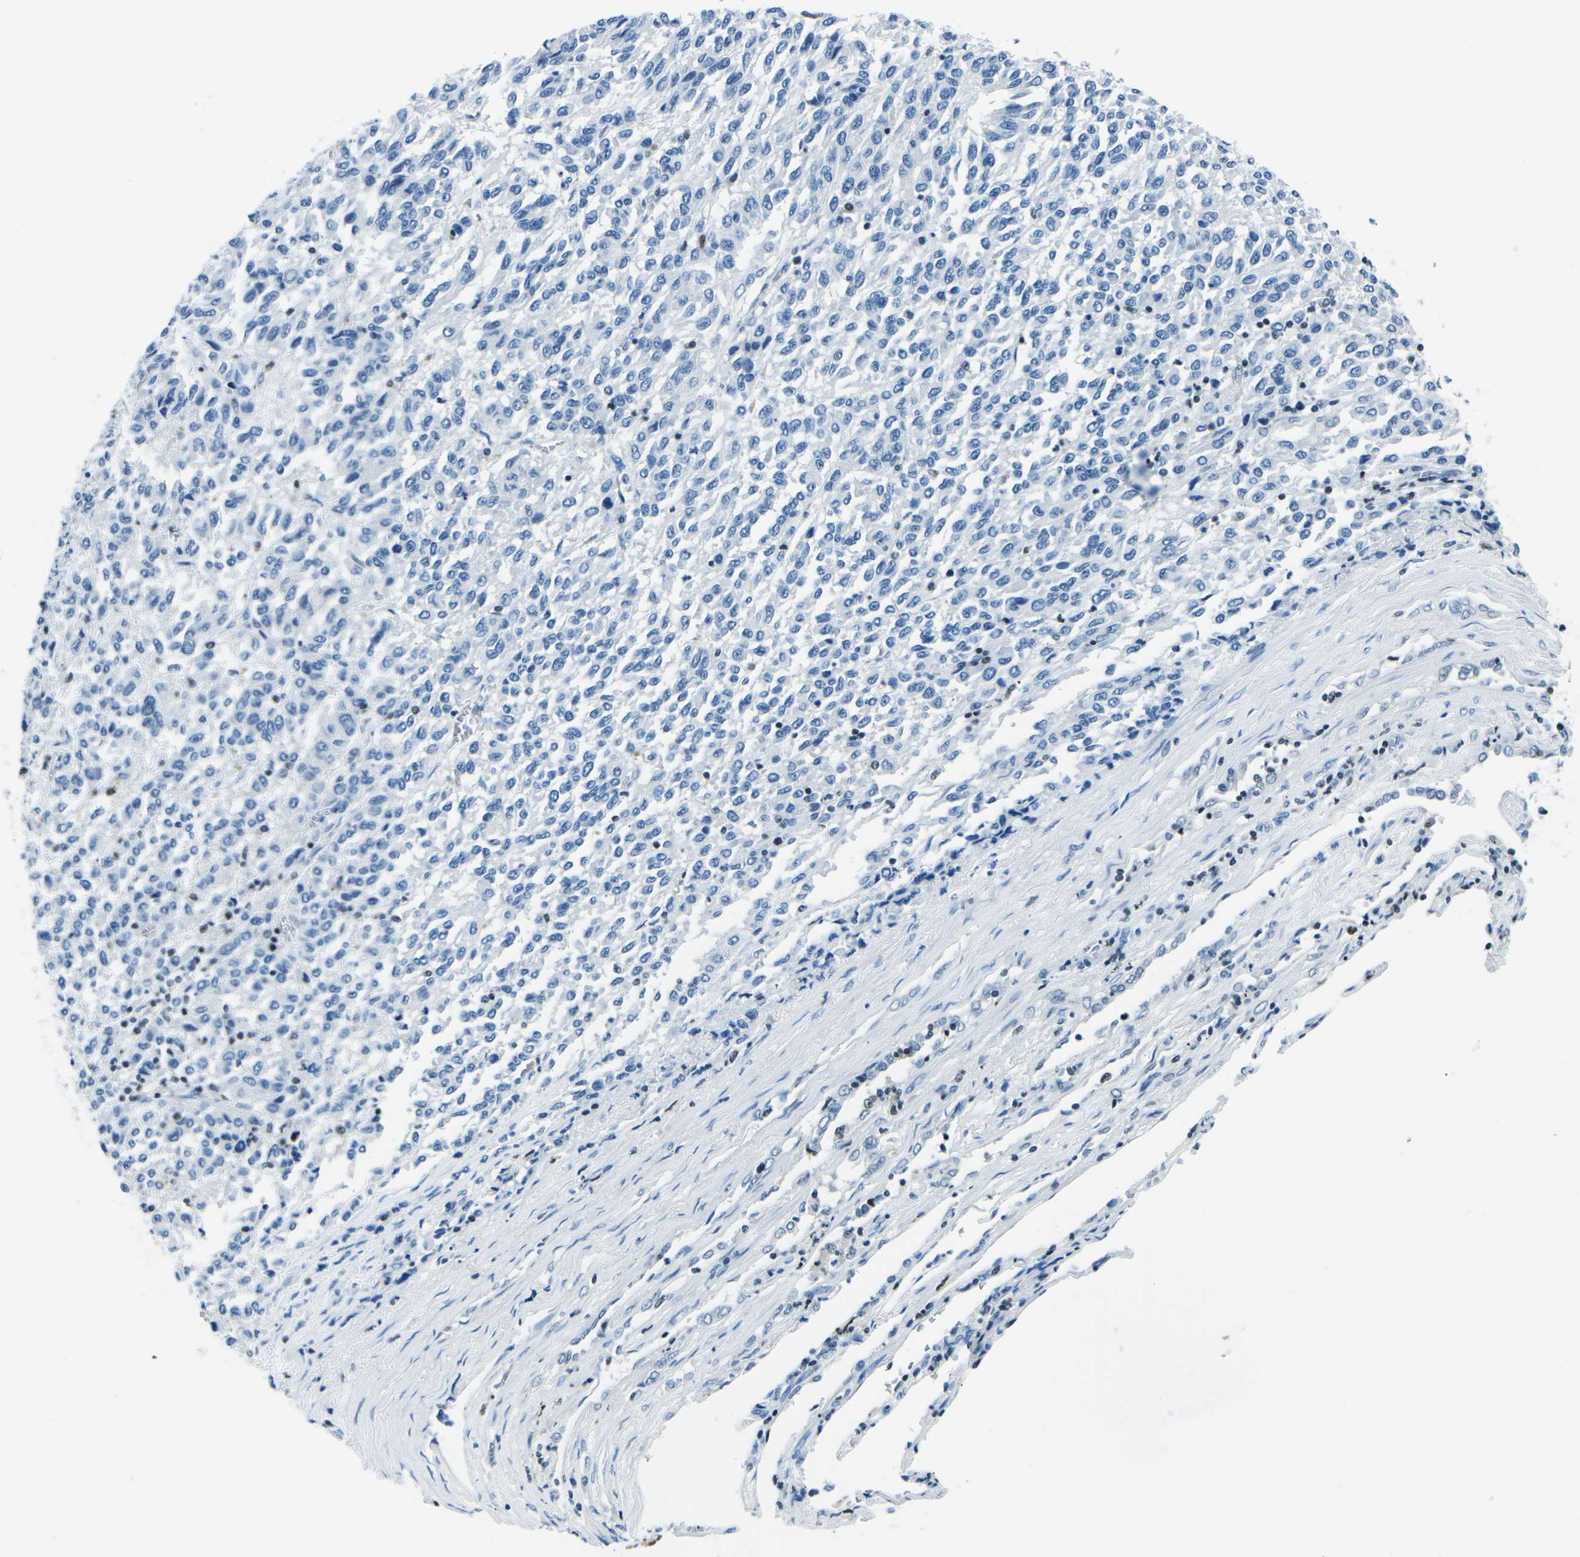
{"staining": {"intensity": "negative", "quantity": "none", "location": "none"}, "tissue": "melanoma", "cell_type": "Tumor cells", "image_type": "cancer", "snomed": [{"axis": "morphology", "description": "Malignant melanoma, Metastatic site"}, {"axis": "topography", "description": "Lung"}], "caption": "Tumor cells show no significant protein expression in melanoma.", "gene": "CELF2", "patient": {"sex": "male", "age": 64}}